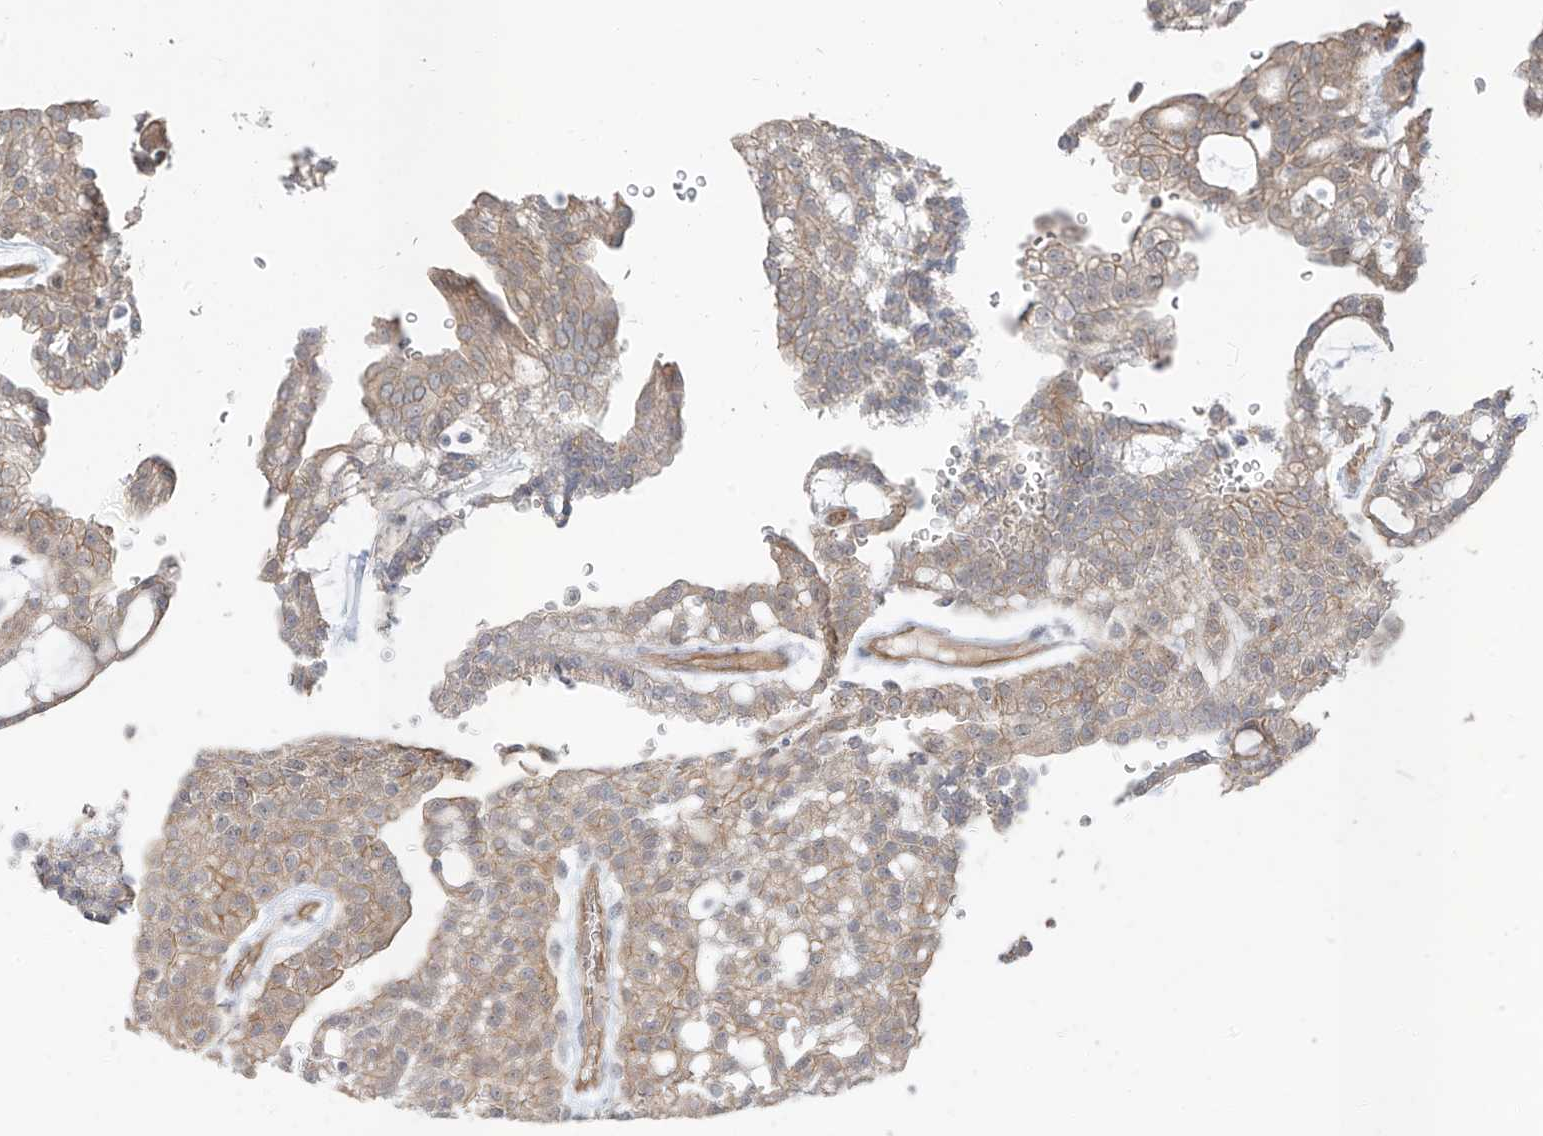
{"staining": {"intensity": "moderate", "quantity": "25%-75%", "location": "cytoplasmic/membranous"}, "tissue": "renal cancer", "cell_type": "Tumor cells", "image_type": "cancer", "snomed": [{"axis": "morphology", "description": "Adenocarcinoma, NOS"}, {"axis": "topography", "description": "Kidney"}], "caption": "Protein analysis of adenocarcinoma (renal) tissue exhibits moderate cytoplasmic/membranous positivity in about 25%-75% of tumor cells.", "gene": "EPHX4", "patient": {"sex": "male", "age": 63}}